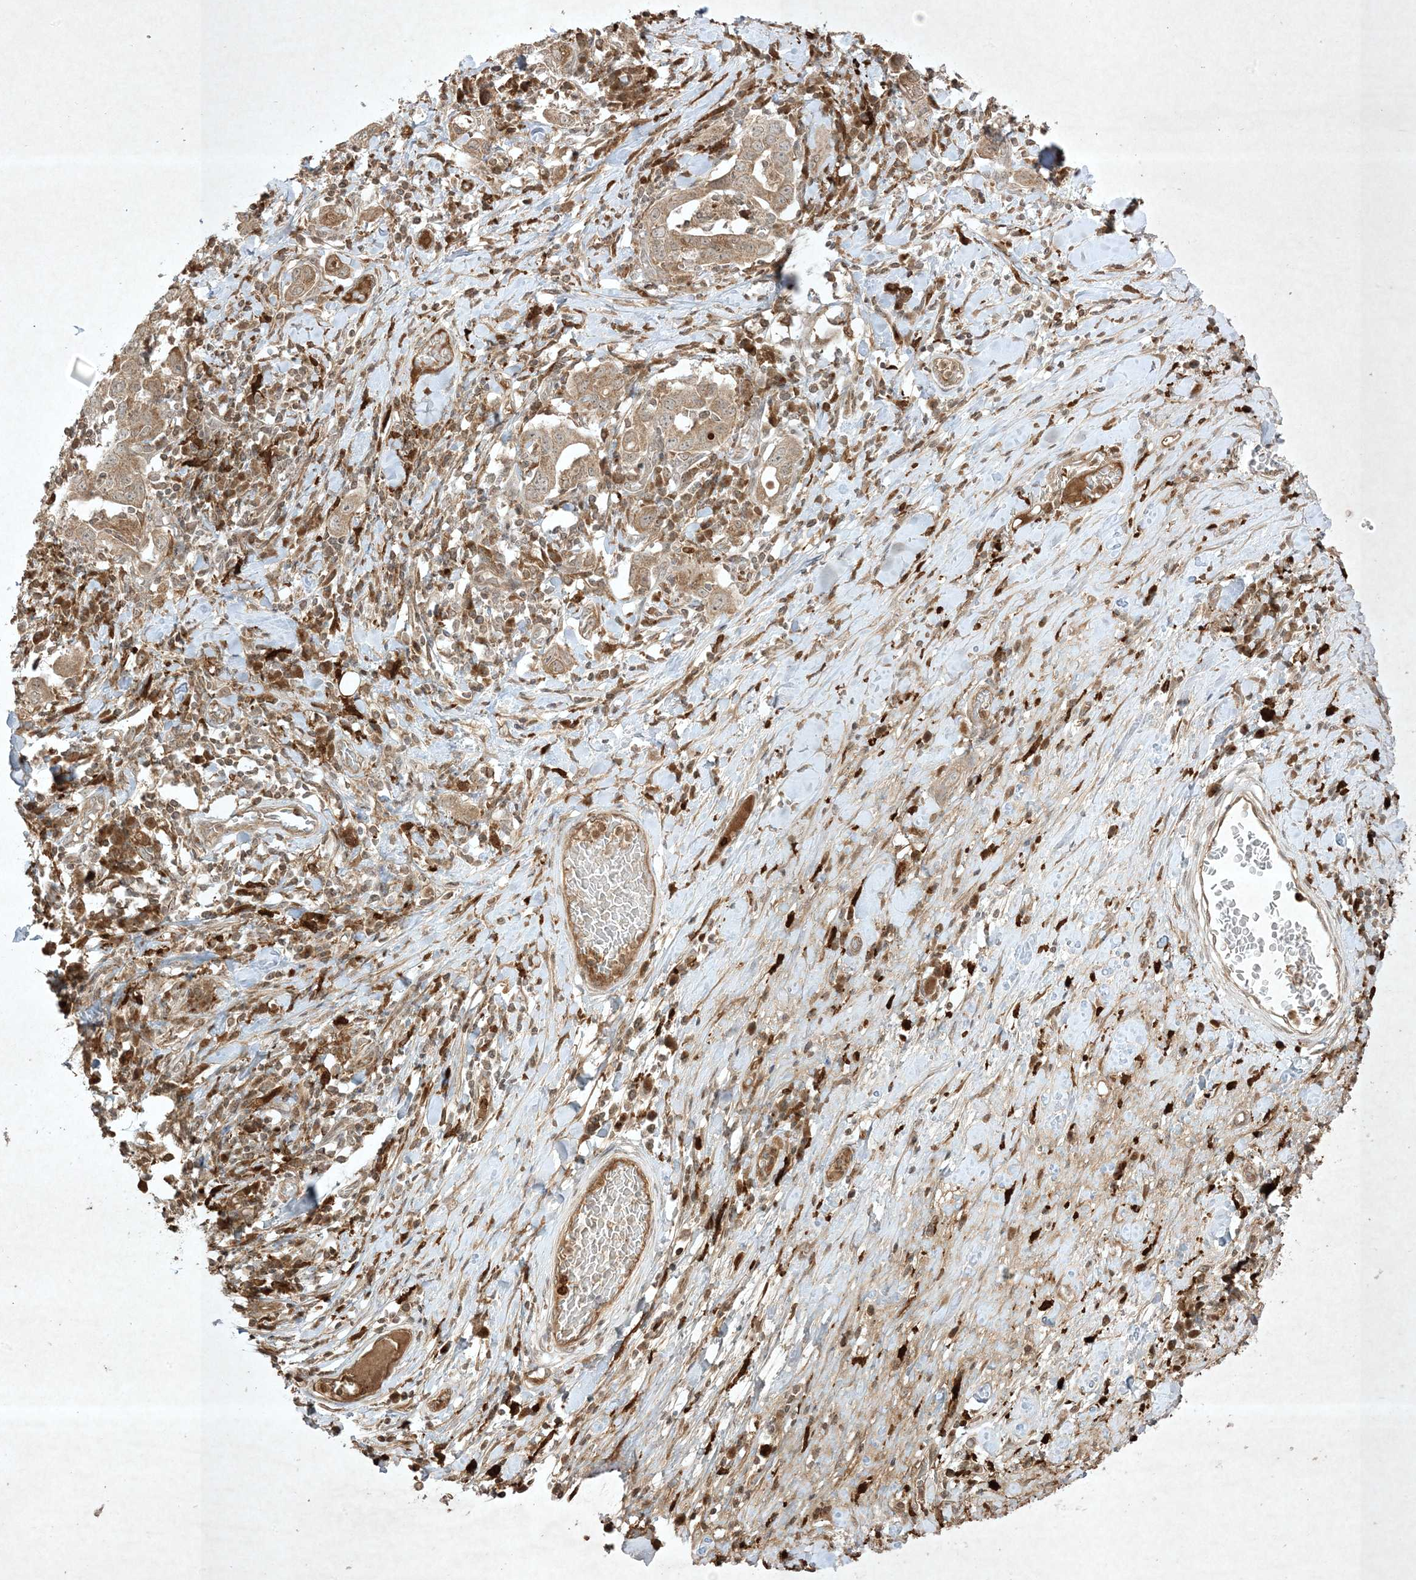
{"staining": {"intensity": "weak", "quantity": ">75%", "location": "cytoplasmic/membranous"}, "tissue": "stomach cancer", "cell_type": "Tumor cells", "image_type": "cancer", "snomed": [{"axis": "morphology", "description": "Adenocarcinoma, NOS"}, {"axis": "topography", "description": "Stomach, upper"}], "caption": "This photomicrograph demonstrates stomach cancer stained with immunohistochemistry to label a protein in brown. The cytoplasmic/membranous of tumor cells show weak positivity for the protein. Nuclei are counter-stained blue.", "gene": "PTK6", "patient": {"sex": "male", "age": 62}}